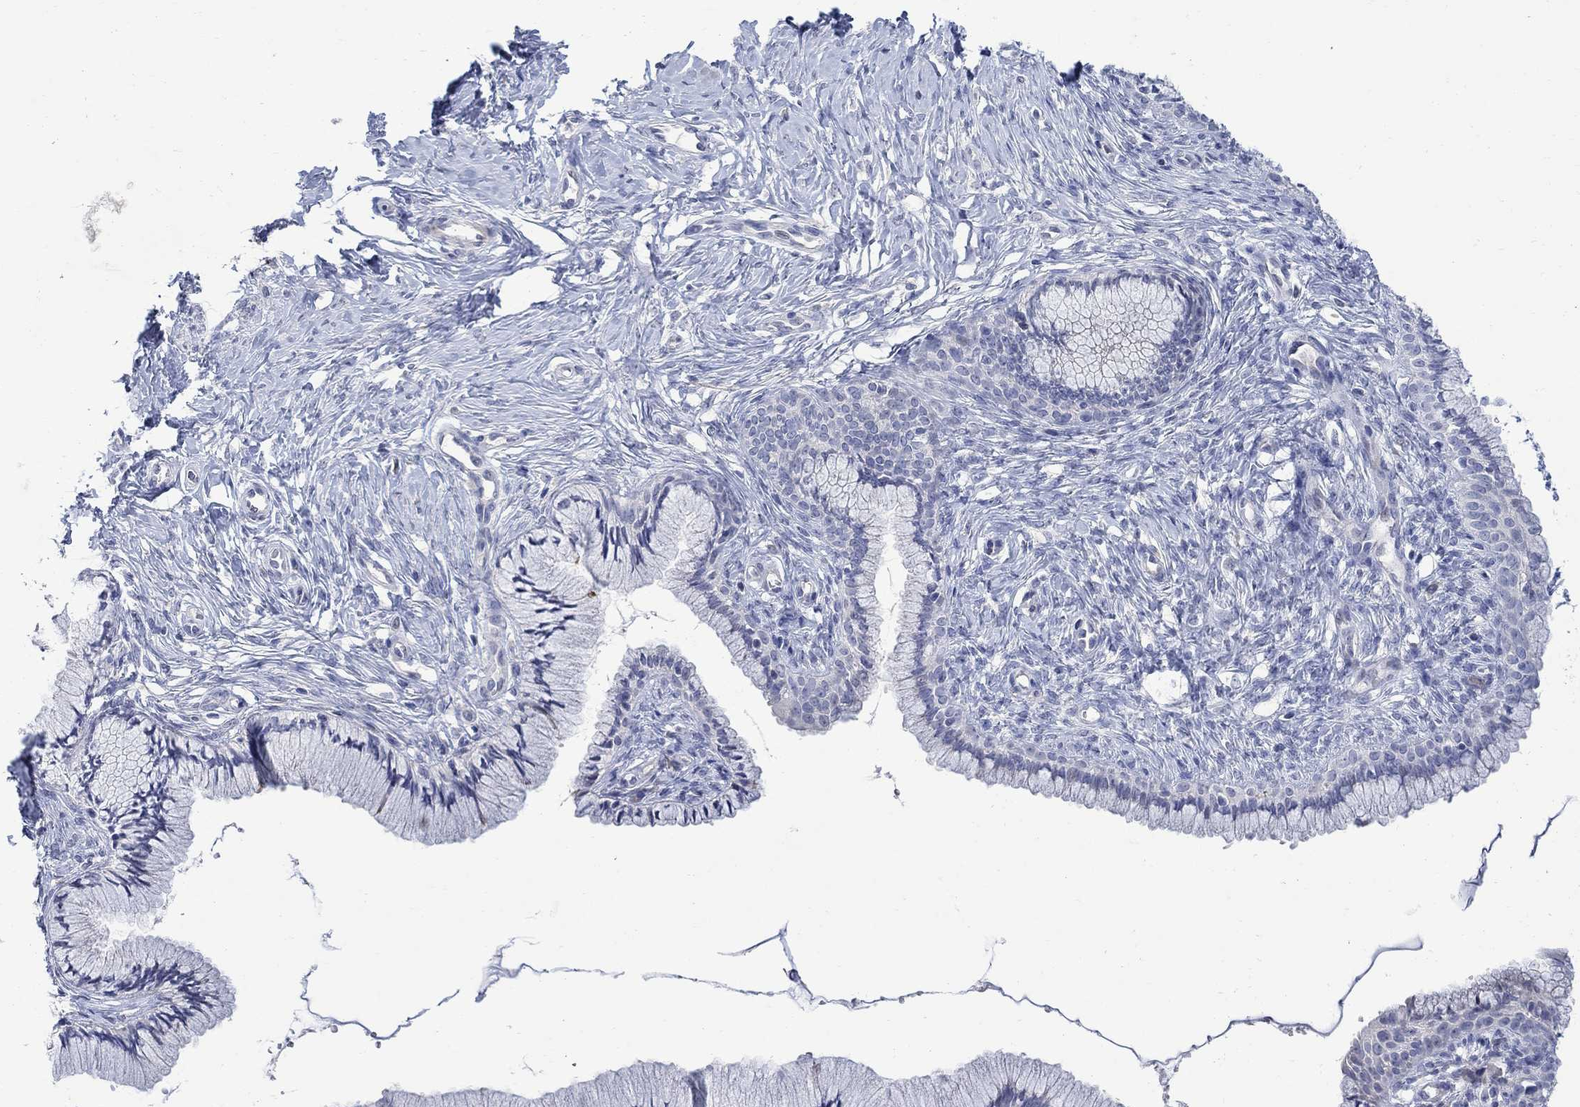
{"staining": {"intensity": "negative", "quantity": "none", "location": "none"}, "tissue": "cervix", "cell_type": "Glandular cells", "image_type": "normal", "snomed": [{"axis": "morphology", "description": "Normal tissue, NOS"}, {"axis": "topography", "description": "Cervix"}], "caption": "A photomicrograph of human cervix is negative for staining in glandular cells. (Stains: DAB (3,3'-diaminobenzidine) immunohistochemistry with hematoxylin counter stain, Microscopy: brightfield microscopy at high magnification).", "gene": "DLK1", "patient": {"sex": "female", "age": 37}}